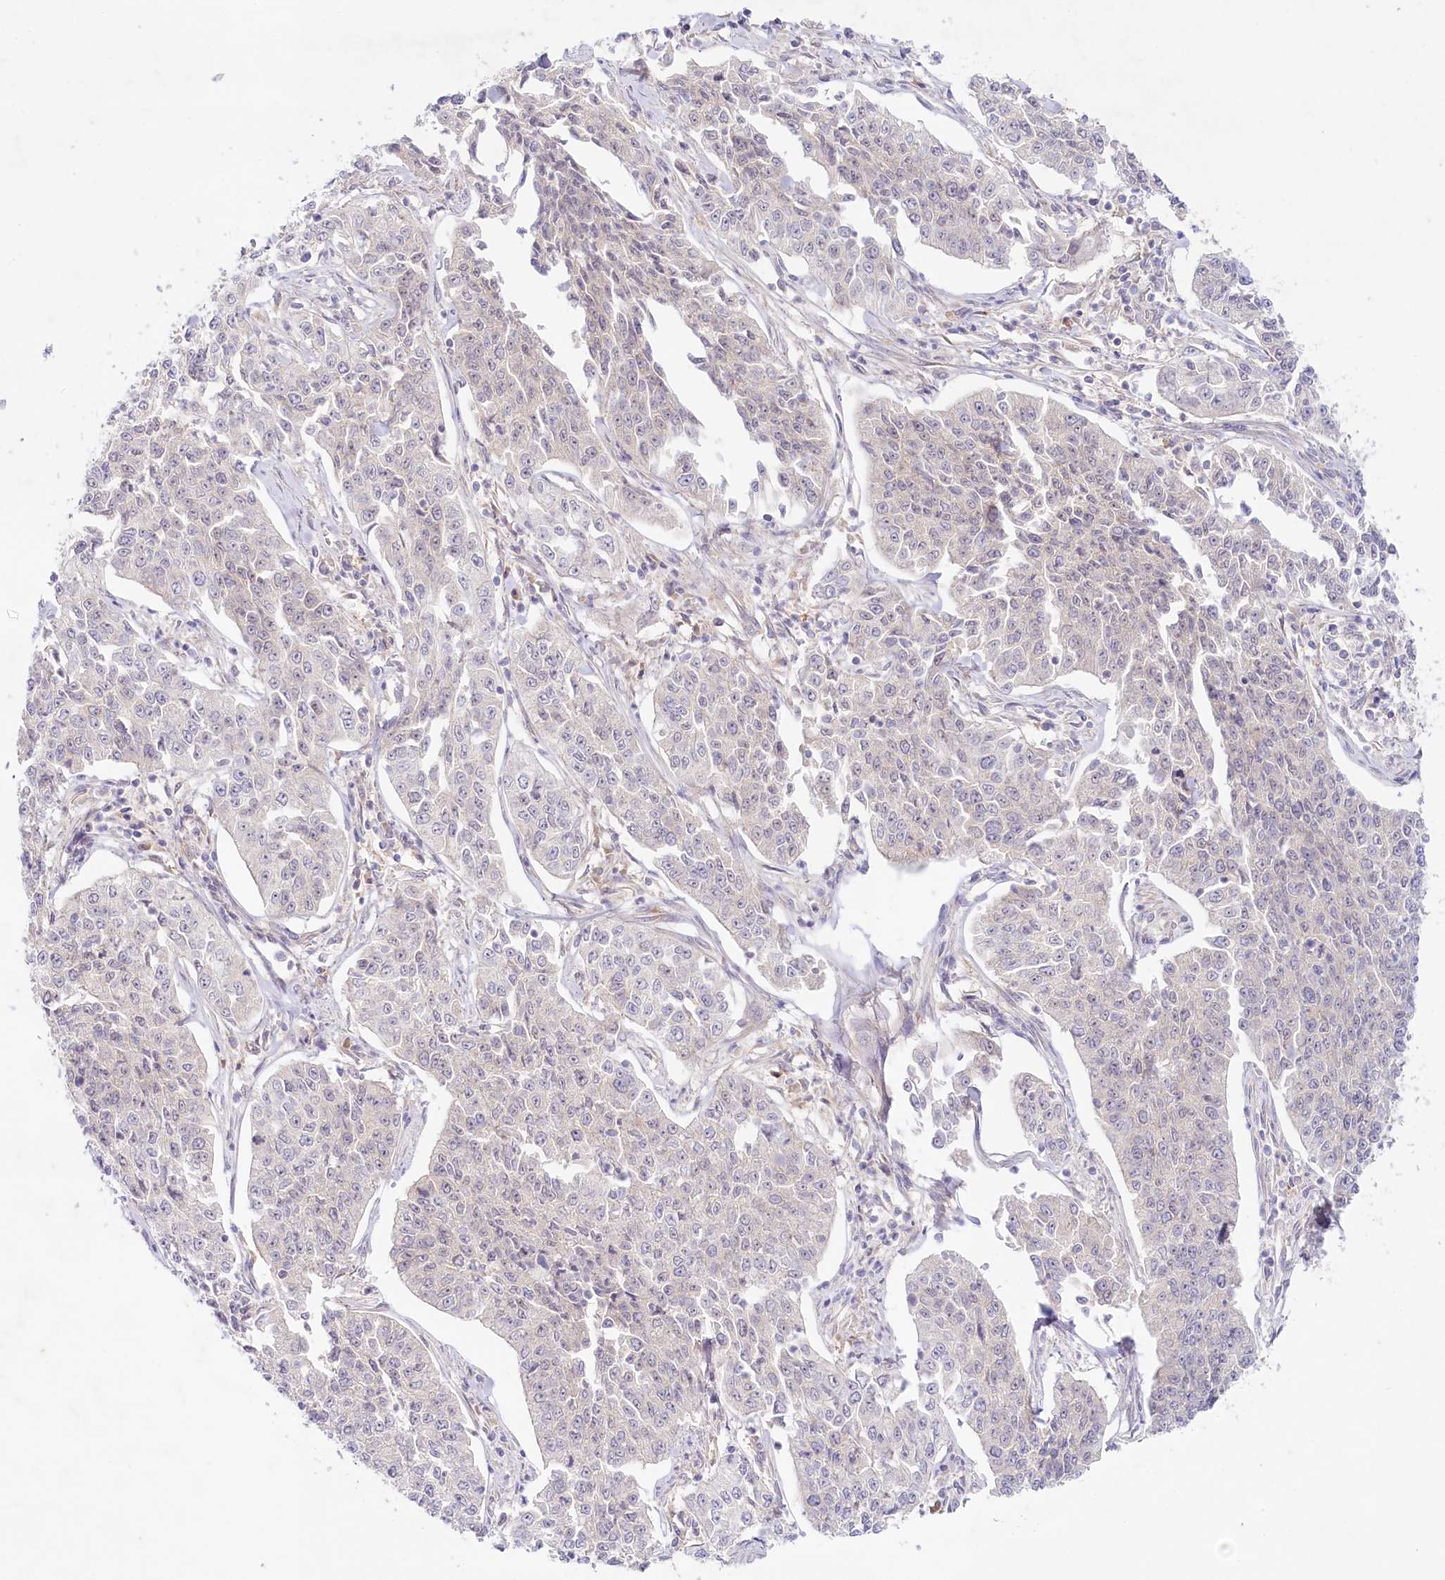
{"staining": {"intensity": "negative", "quantity": "none", "location": "none"}, "tissue": "cervical cancer", "cell_type": "Tumor cells", "image_type": "cancer", "snomed": [{"axis": "morphology", "description": "Squamous cell carcinoma, NOS"}, {"axis": "topography", "description": "Cervix"}], "caption": "There is no significant positivity in tumor cells of squamous cell carcinoma (cervical).", "gene": "TNIP1", "patient": {"sex": "female", "age": 35}}